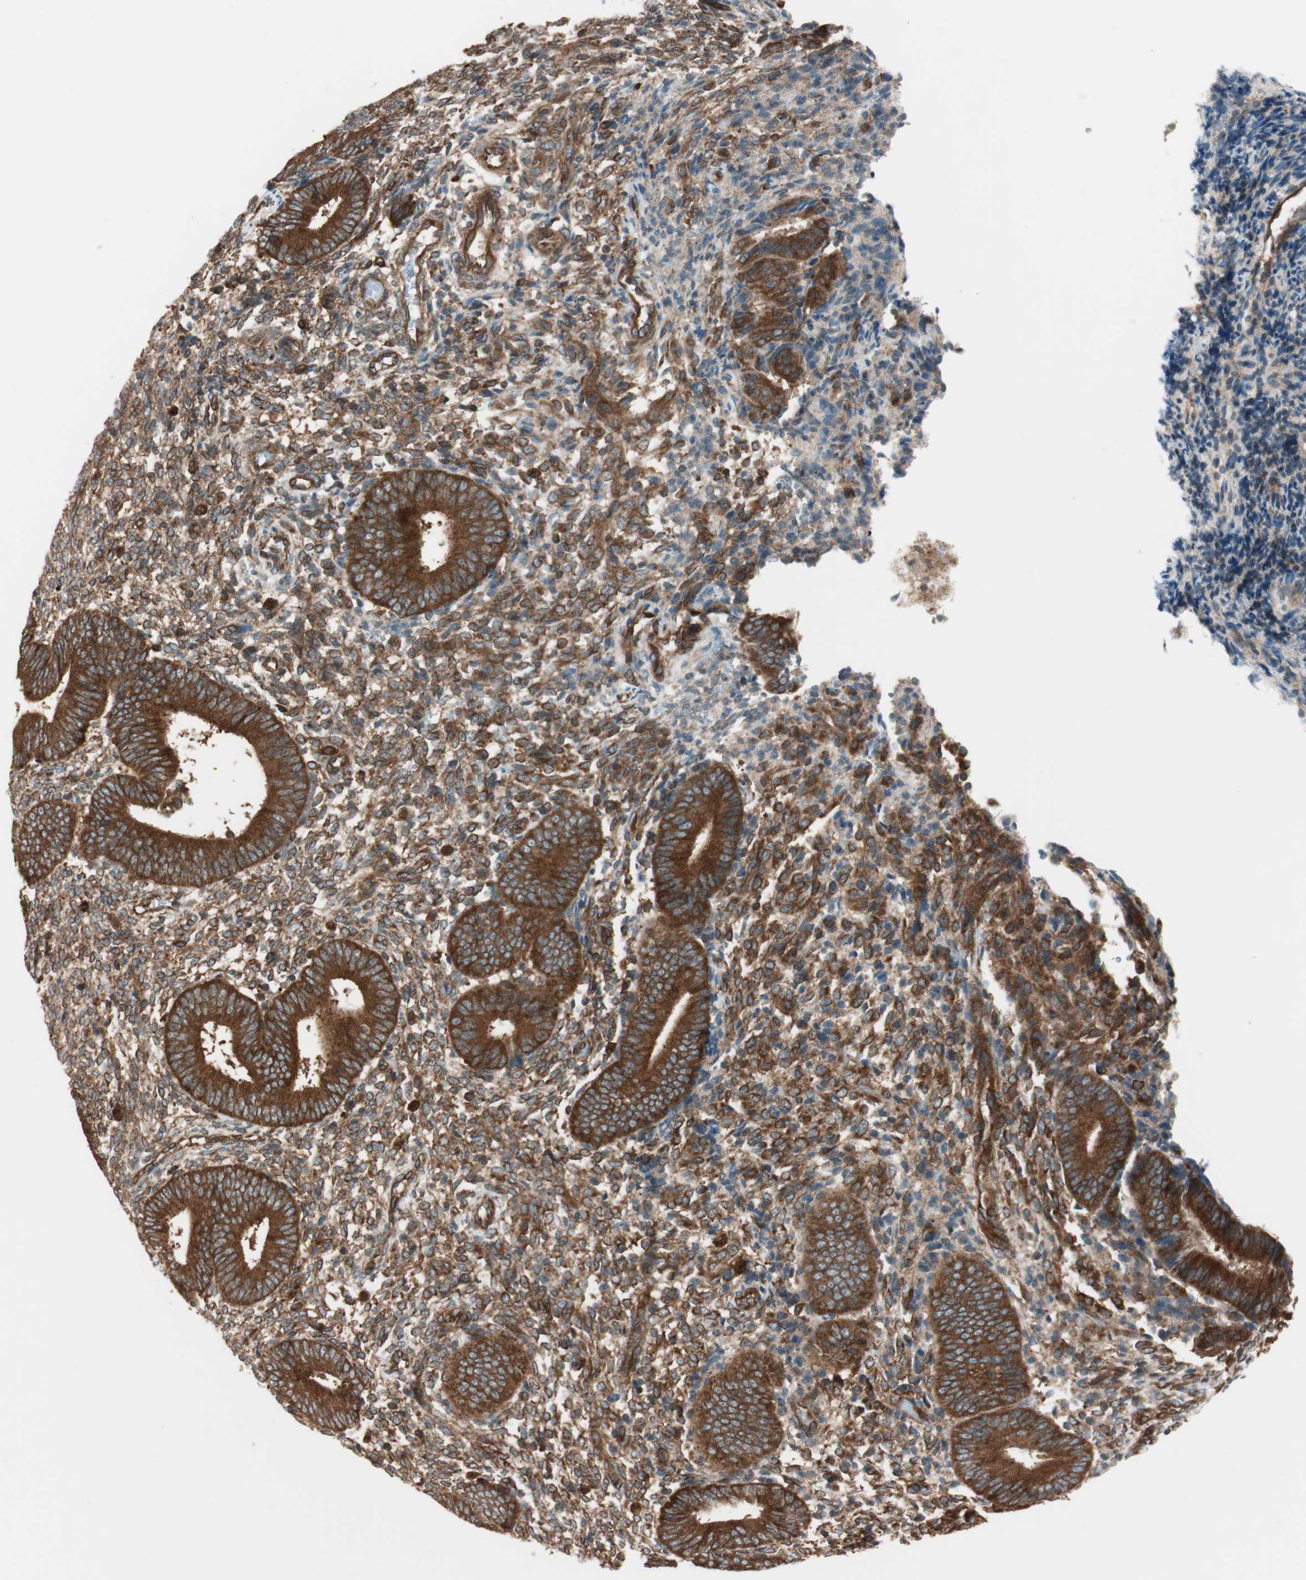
{"staining": {"intensity": "moderate", "quantity": ">75%", "location": "cytoplasmic/membranous"}, "tissue": "endometrium", "cell_type": "Cells in endometrial stroma", "image_type": "normal", "snomed": [{"axis": "morphology", "description": "Normal tissue, NOS"}, {"axis": "topography", "description": "Uterus"}, {"axis": "topography", "description": "Endometrium"}], "caption": "A photomicrograph of endometrium stained for a protein displays moderate cytoplasmic/membranous brown staining in cells in endometrial stroma. The protein of interest is shown in brown color, while the nuclei are stained blue.", "gene": "RAB5A", "patient": {"sex": "female", "age": 33}}